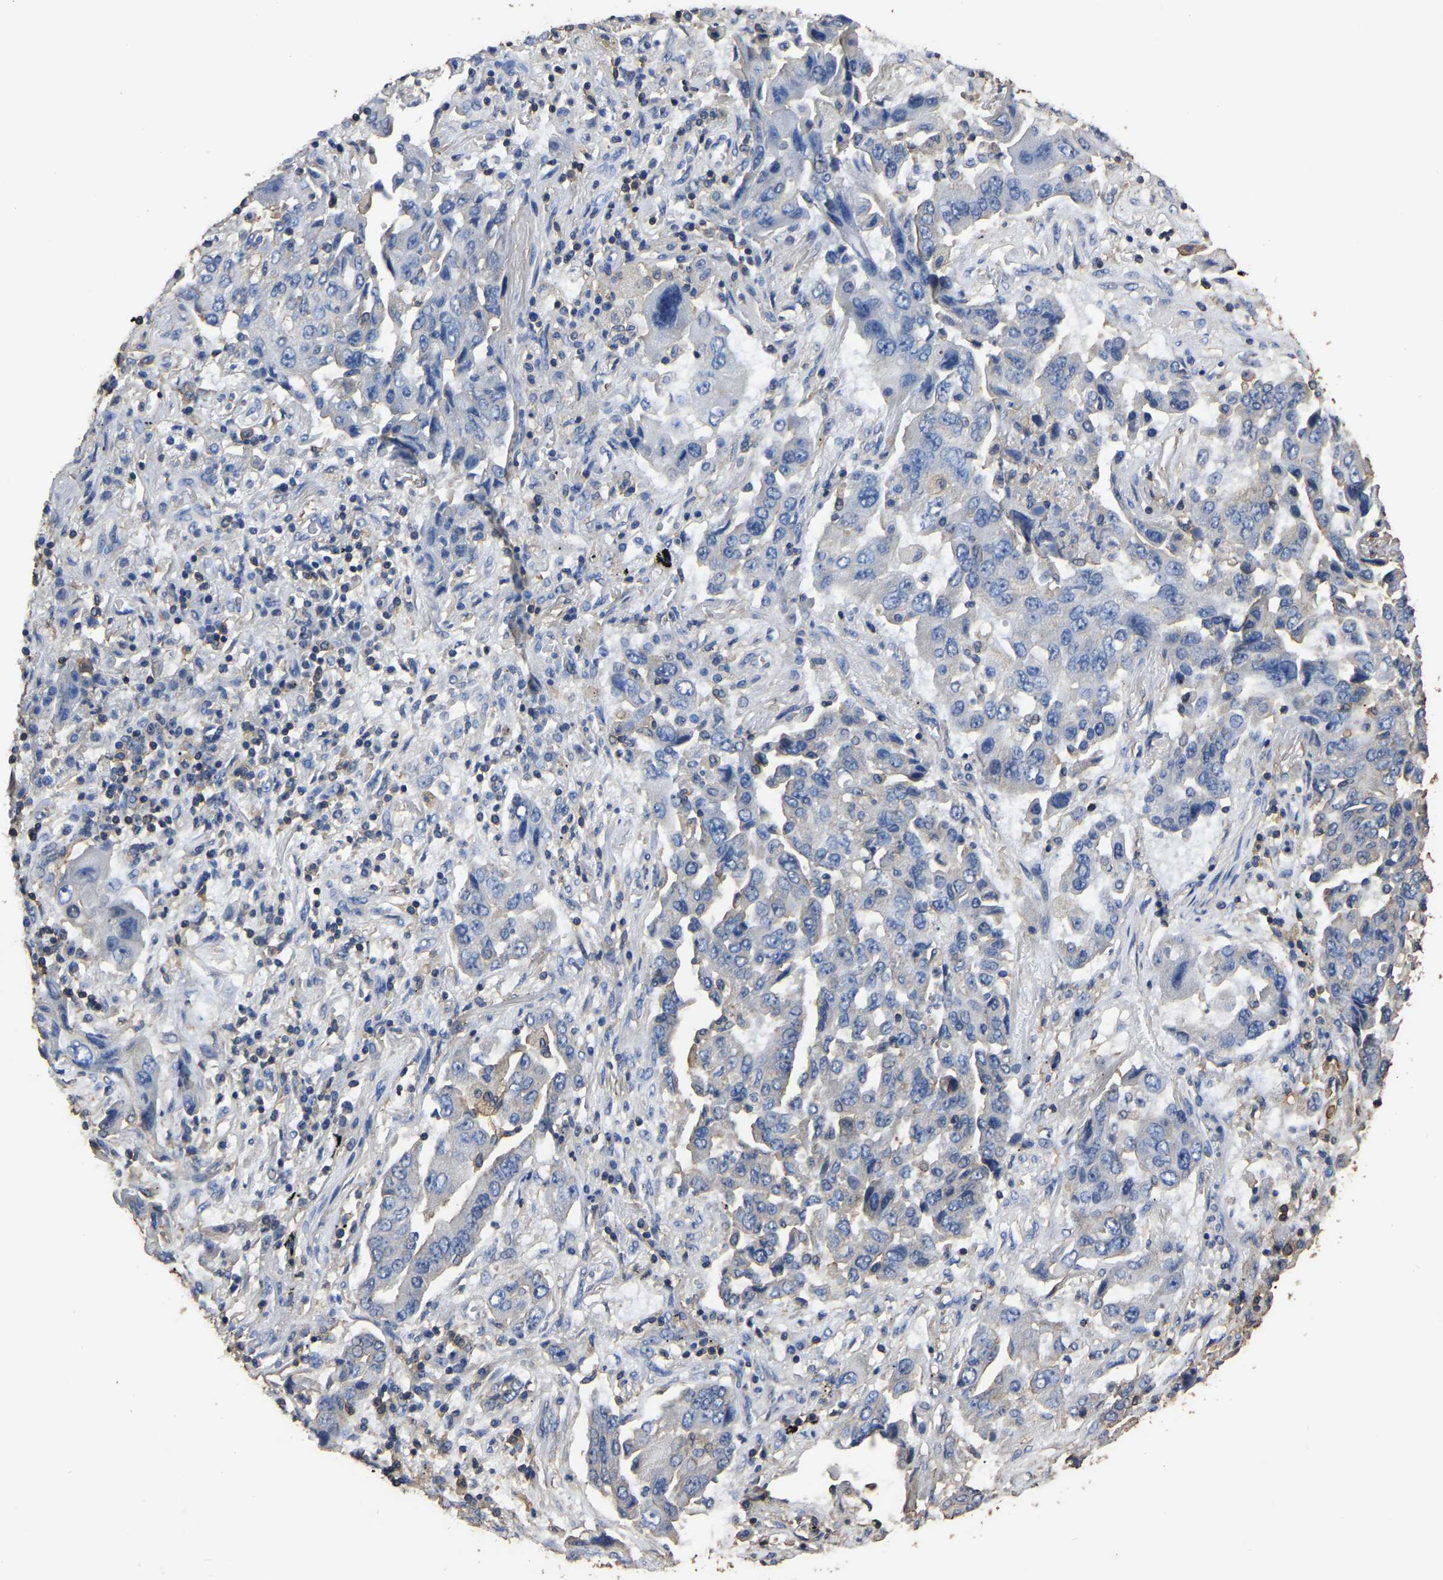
{"staining": {"intensity": "negative", "quantity": "none", "location": "none"}, "tissue": "lung cancer", "cell_type": "Tumor cells", "image_type": "cancer", "snomed": [{"axis": "morphology", "description": "Adenocarcinoma, NOS"}, {"axis": "topography", "description": "Lung"}], "caption": "DAB (3,3'-diaminobenzidine) immunohistochemical staining of human lung adenocarcinoma shows no significant staining in tumor cells. Nuclei are stained in blue.", "gene": "ARMT1", "patient": {"sex": "female", "age": 65}}